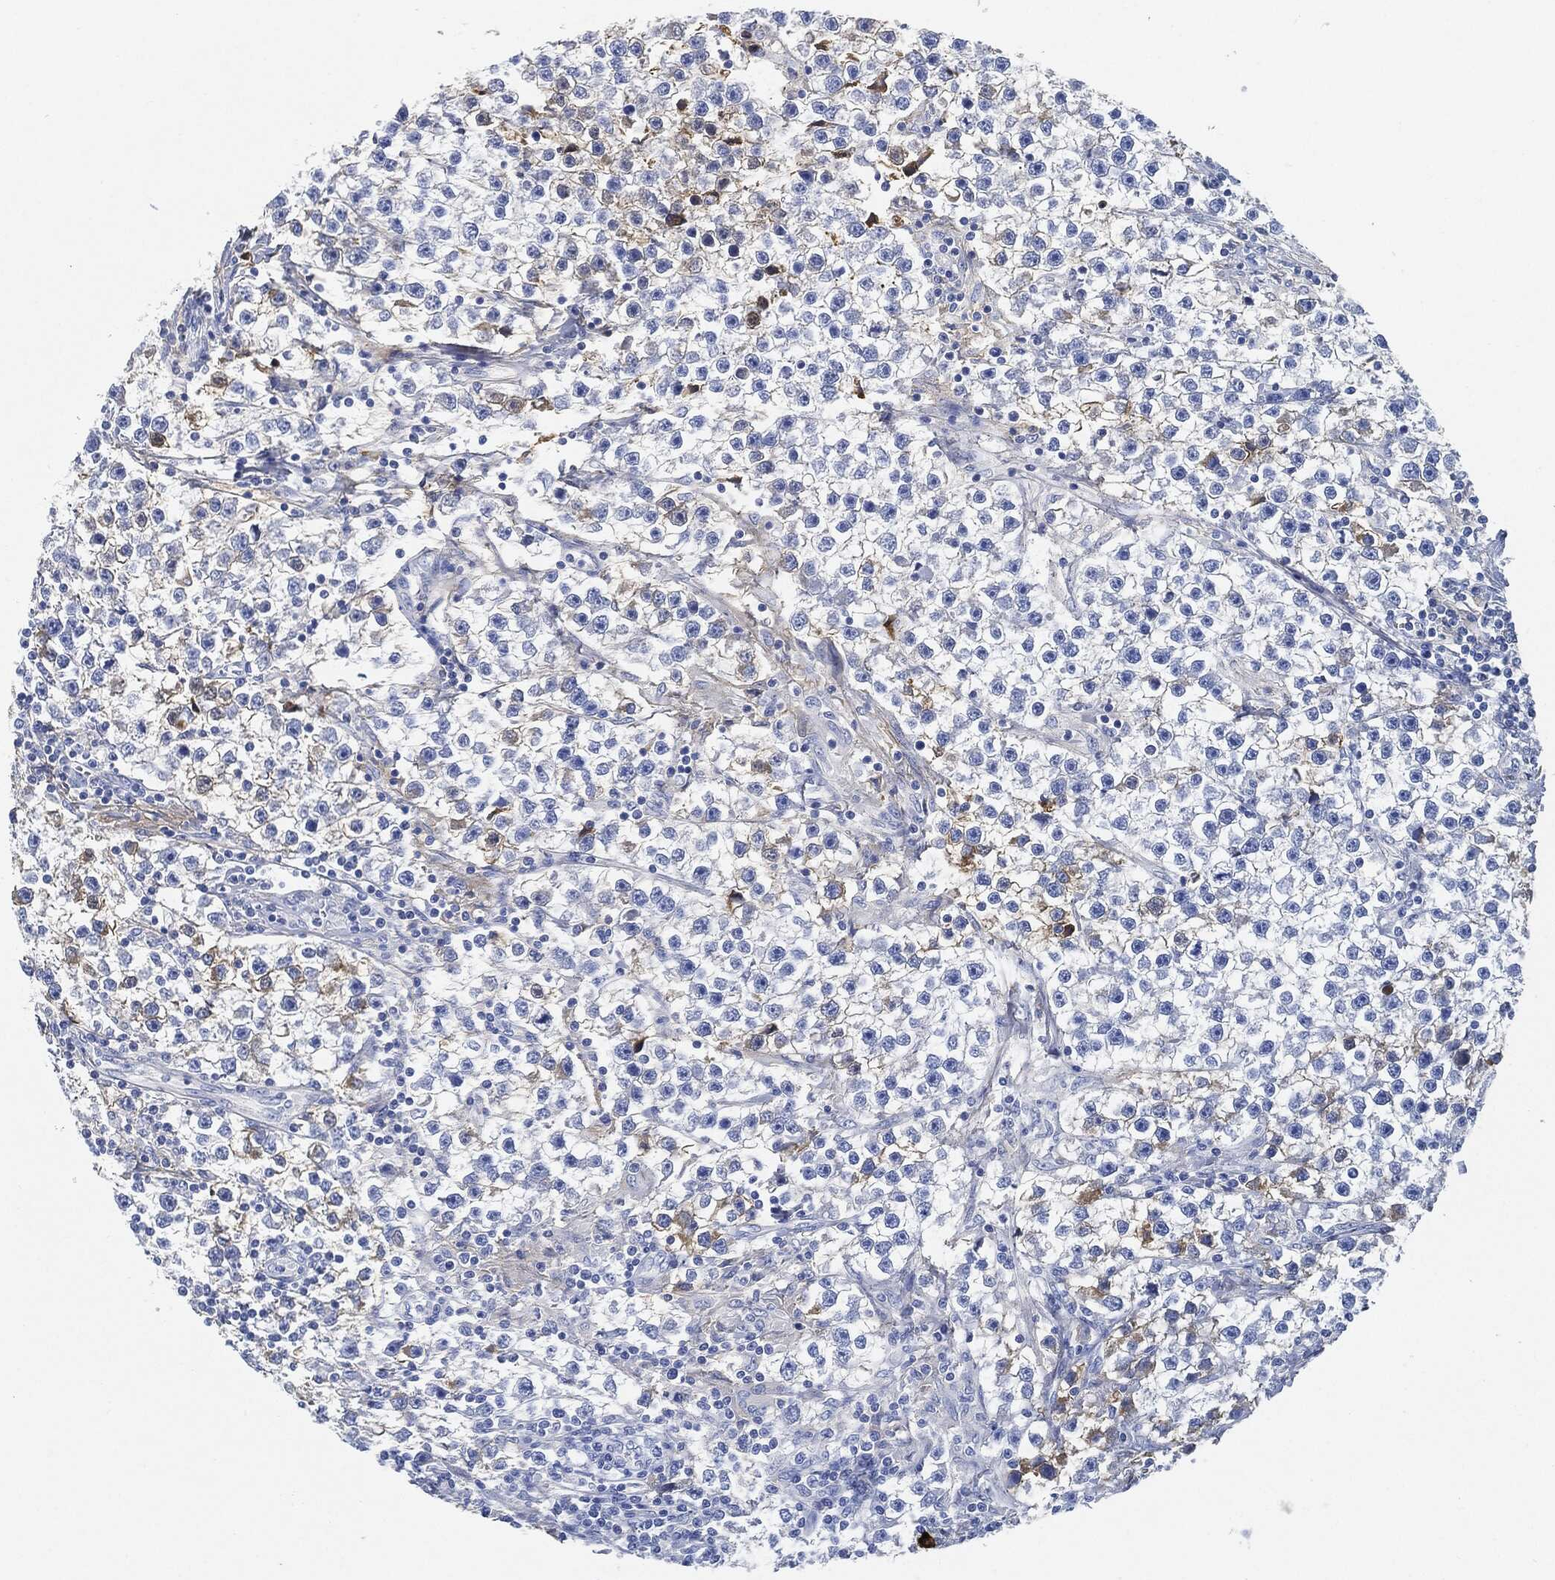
{"staining": {"intensity": "negative", "quantity": "none", "location": "none"}, "tissue": "testis cancer", "cell_type": "Tumor cells", "image_type": "cancer", "snomed": [{"axis": "morphology", "description": "Seminoma, NOS"}, {"axis": "topography", "description": "Testis"}], "caption": "DAB immunohistochemical staining of human testis cancer reveals no significant staining in tumor cells.", "gene": "IGLV6-57", "patient": {"sex": "male", "age": 59}}